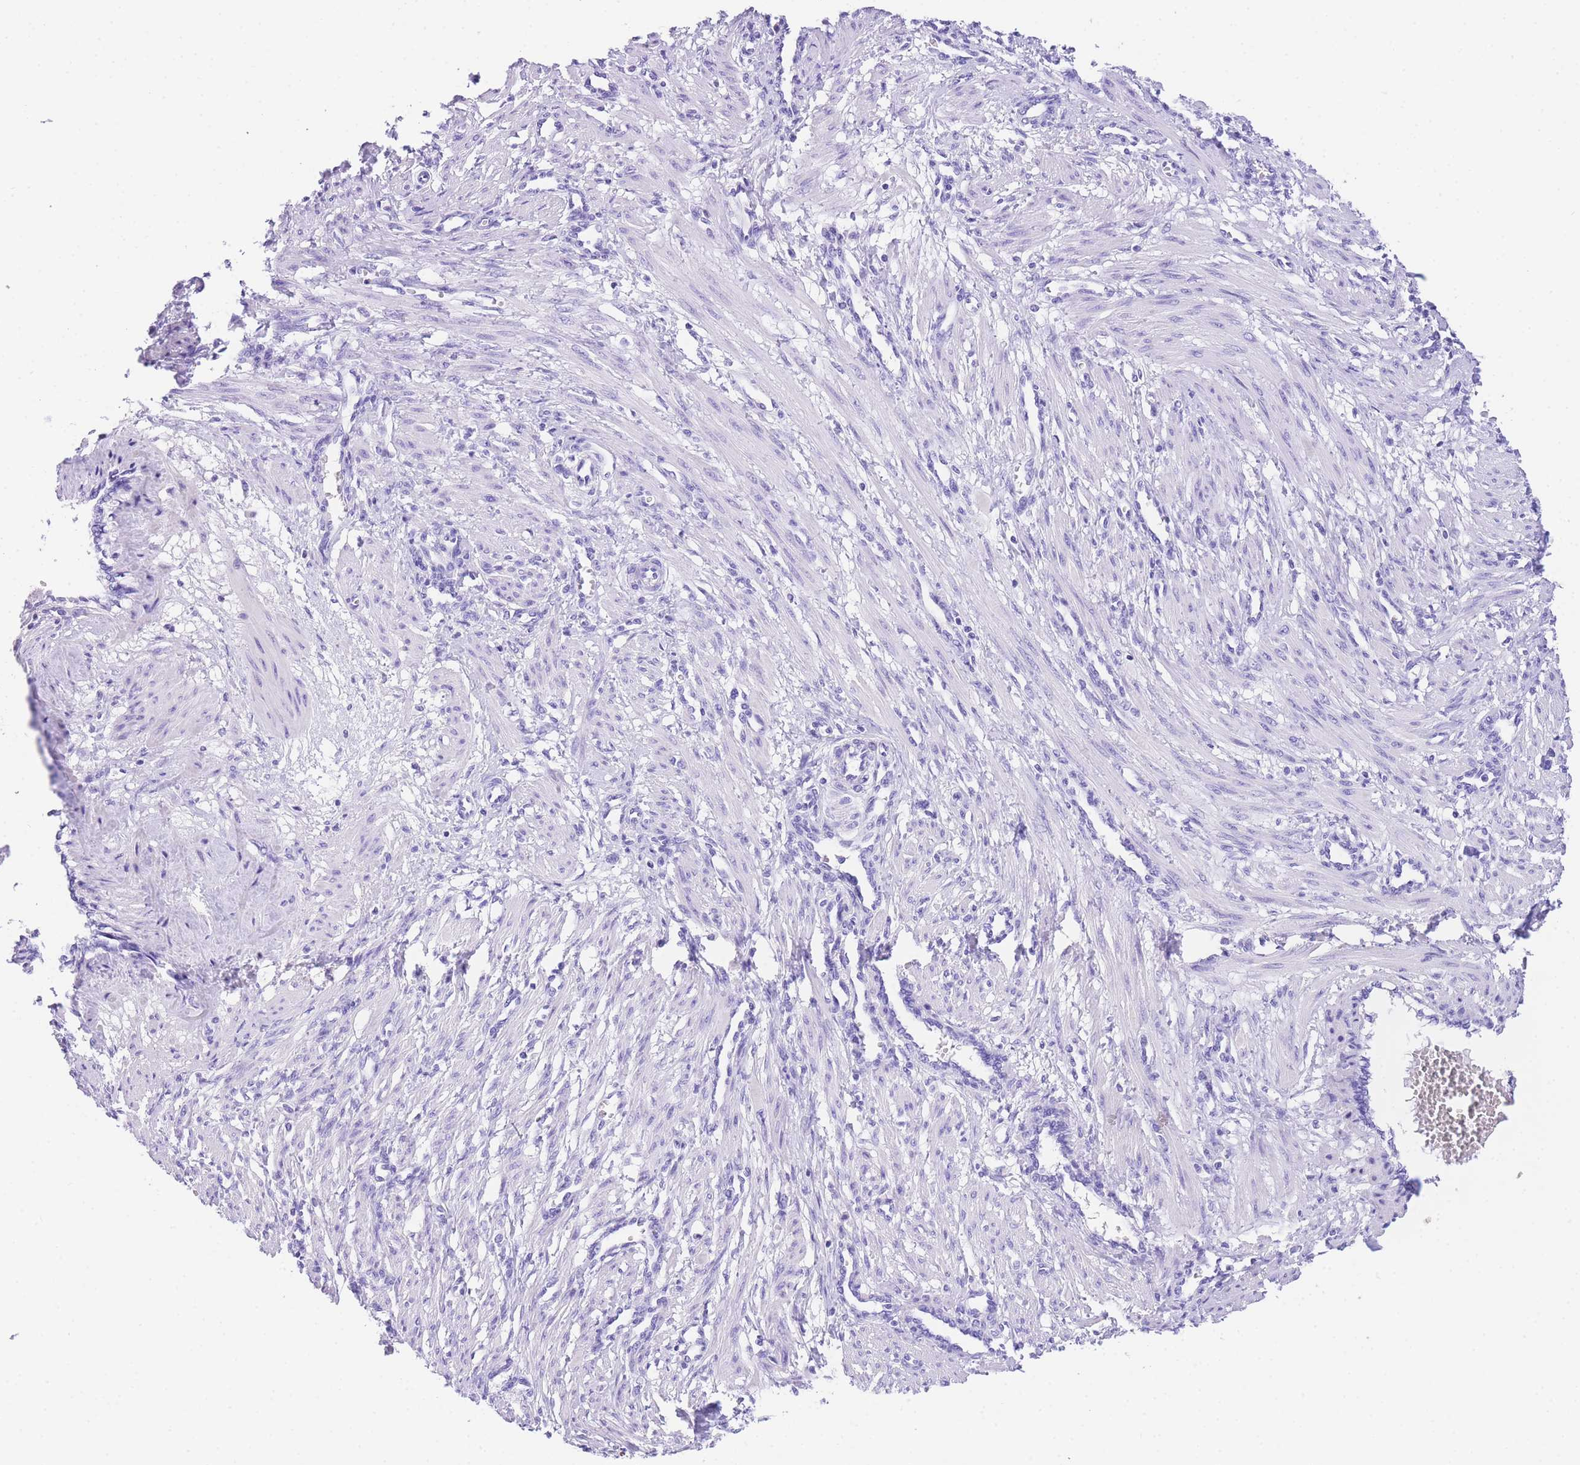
{"staining": {"intensity": "negative", "quantity": "none", "location": "none"}, "tissue": "smooth muscle", "cell_type": "Smooth muscle cells", "image_type": "normal", "snomed": [{"axis": "morphology", "description": "Normal tissue, NOS"}, {"axis": "topography", "description": "Endometrium"}], "caption": "A high-resolution micrograph shows immunohistochemistry staining of benign smooth muscle, which demonstrates no significant positivity in smooth muscle cells.", "gene": "NKD2", "patient": {"sex": "female", "age": 33}}